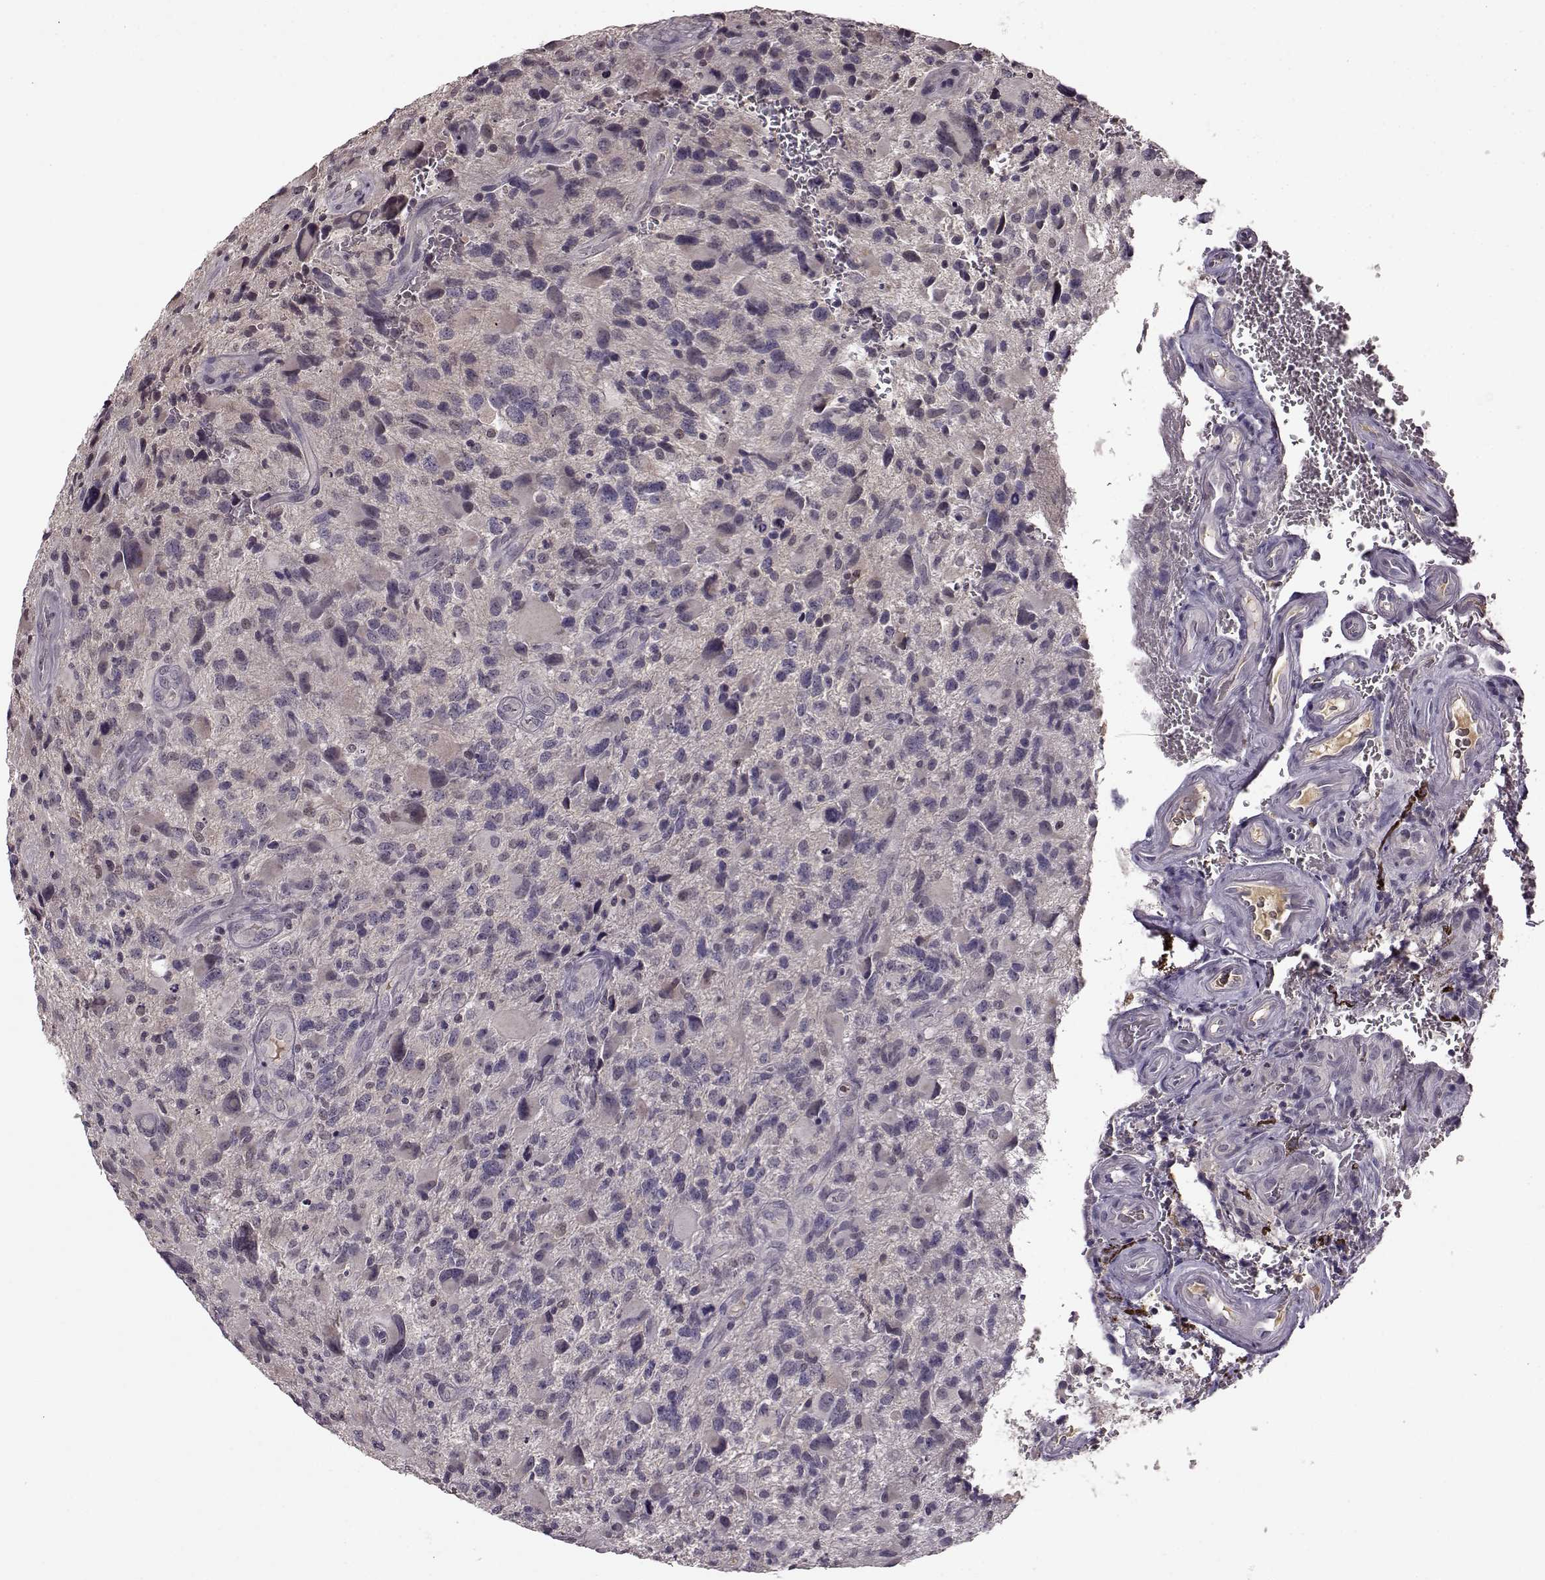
{"staining": {"intensity": "negative", "quantity": "none", "location": "none"}, "tissue": "glioma", "cell_type": "Tumor cells", "image_type": "cancer", "snomed": [{"axis": "morphology", "description": "Glioma, malignant, NOS"}, {"axis": "morphology", "description": "Glioma, malignant, High grade"}, {"axis": "topography", "description": "Brain"}], "caption": "A micrograph of human glioma is negative for staining in tumor cells.", "gene": "NRL", "patient": {"sex": "female", "age": 71}}